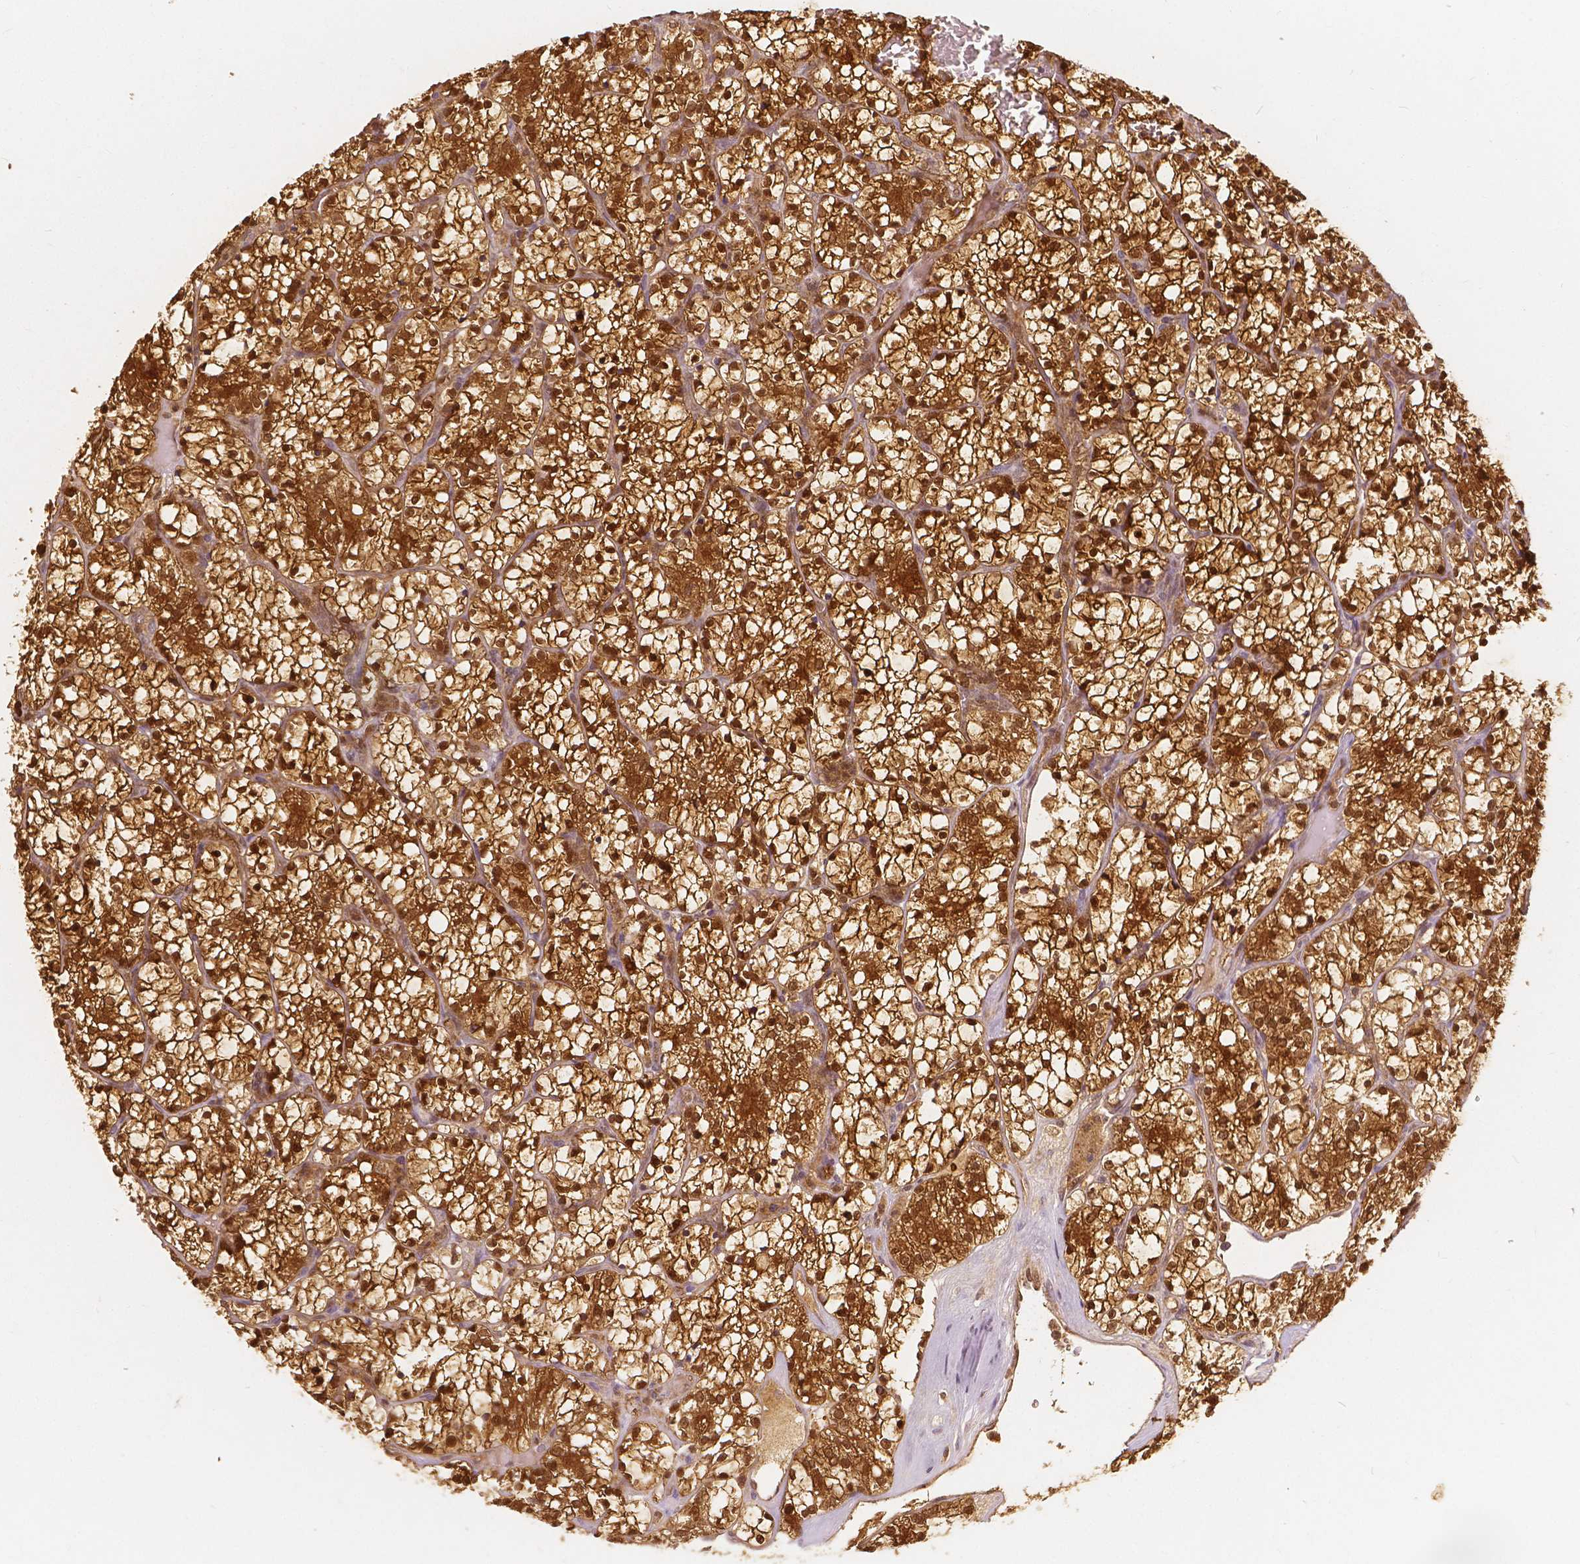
{"staining": {"intensity": "strong", "quantity": ">75%", "location": "cytoplasmic/membranous,nuclear"}, "tissue": "renal cancer", "cell_type": "Tumor cells", "image_type": "cancer", "snomed": [{"axis": "morphology", "description": "Adenocarcinoma, NOS"}, {"axis": "topography", "description": "Kidney"}], "caption": "A micrograph of human renal cancer stained for a protein displays strong cytoplasmic/membranous and nuclear brown staining in tumor cells.", "gene": "NAPRT", "patient": {"sex": "female", "age": 69}}